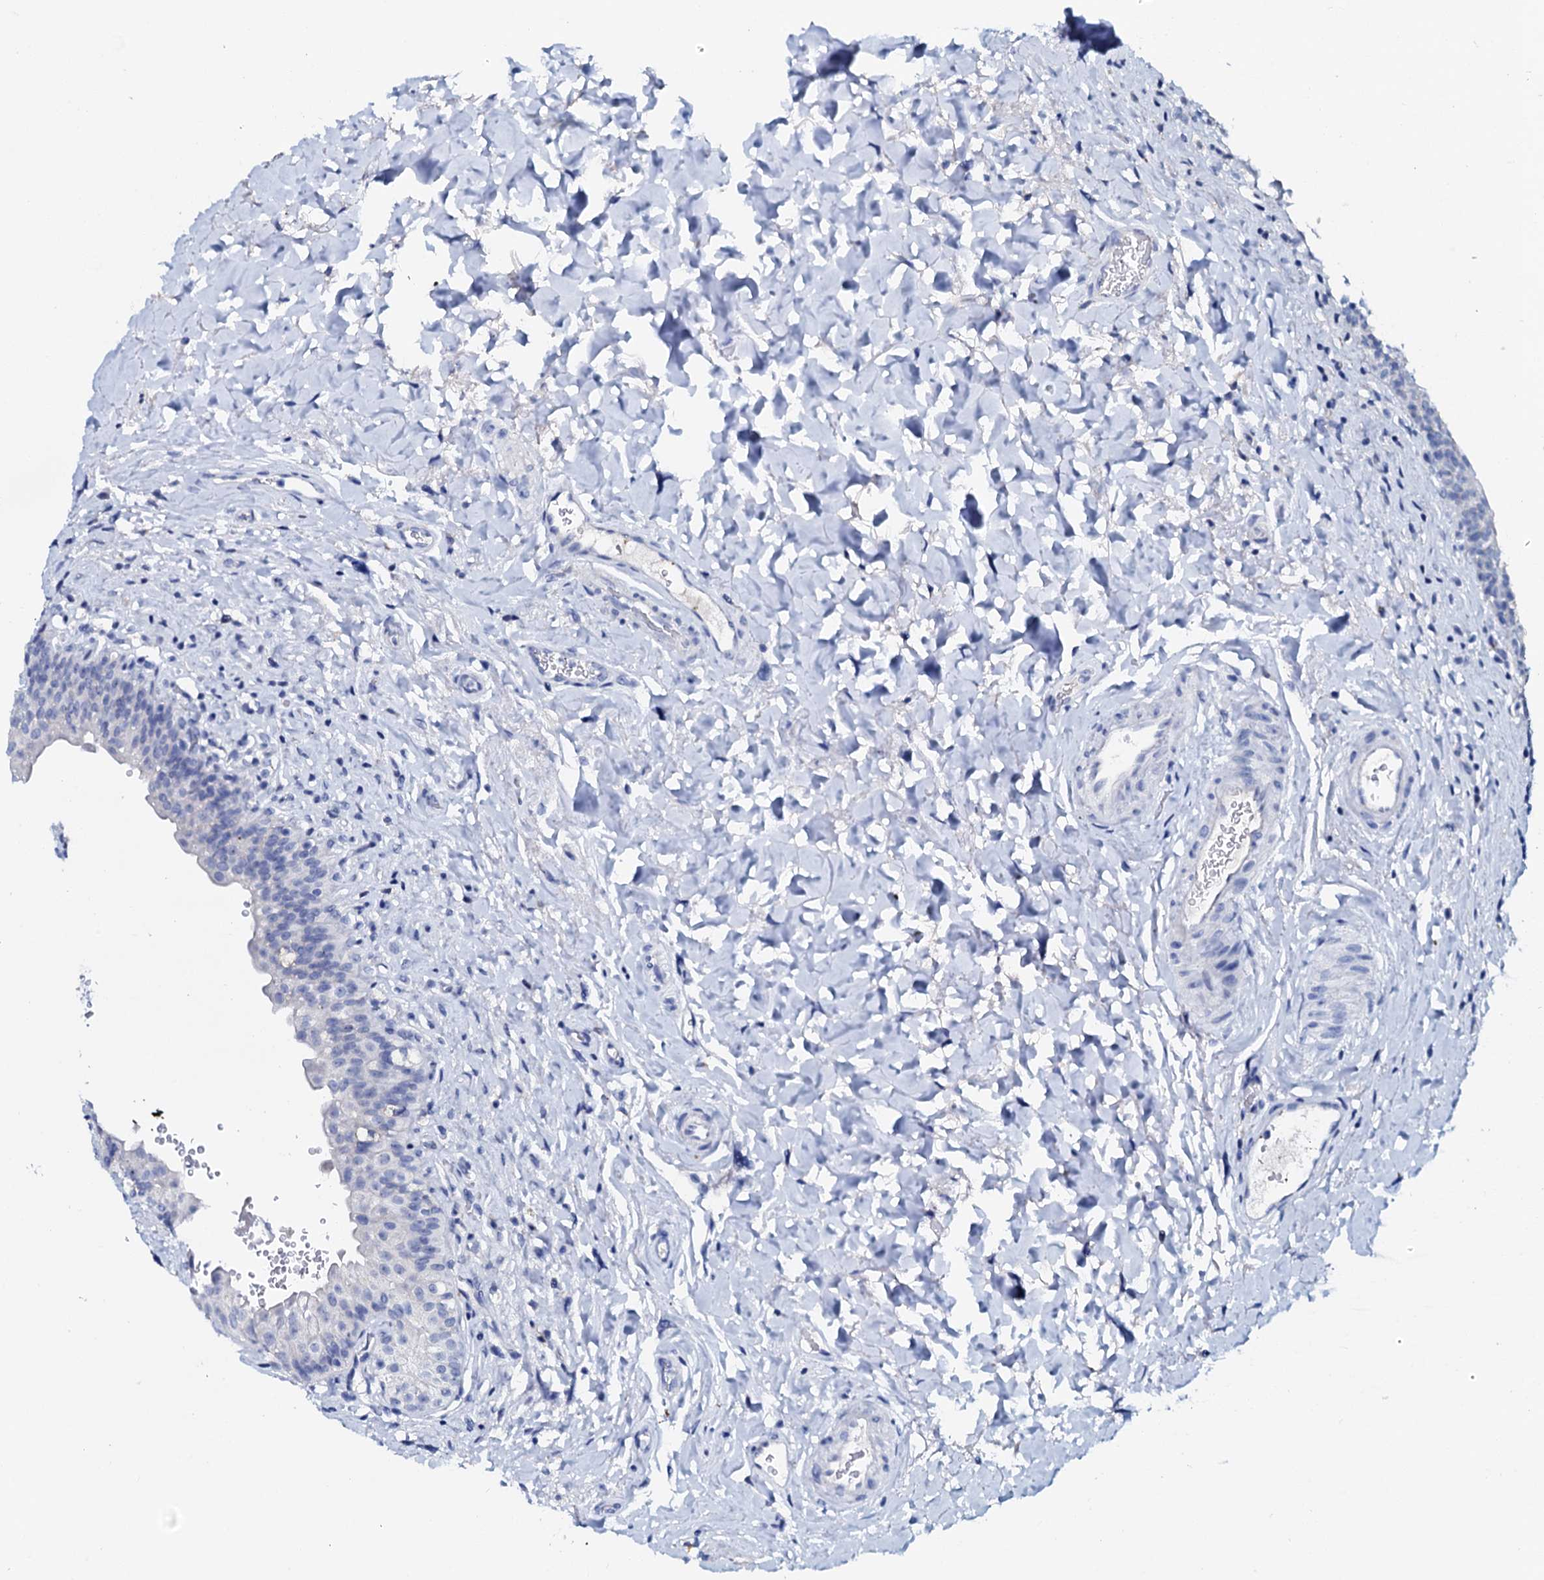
{"staining": {"intensity": "negative", "quantity": "none", "location": "none"}, "tissue": "urinary bladder", "cell_type": "Urothelial cells", "image_type": "normal", "snomed": [{"axis": "morphology", "description": "Normal tissue, NOS"}, {"axis": "topography", "description": "Urinary bladder"}], "caption": "This micrograph is of normal urinary bladder stained with immunohistochemistry (IHC) to label a protein in brown with the nuclei are counter-stained blue. There is no expression in urothelial cells. (DAB immunohistochemistry (IHC) with hematoxylin counter stain).", "gene": "AMER2", "patient": {"sex": "male", "age": 83}}